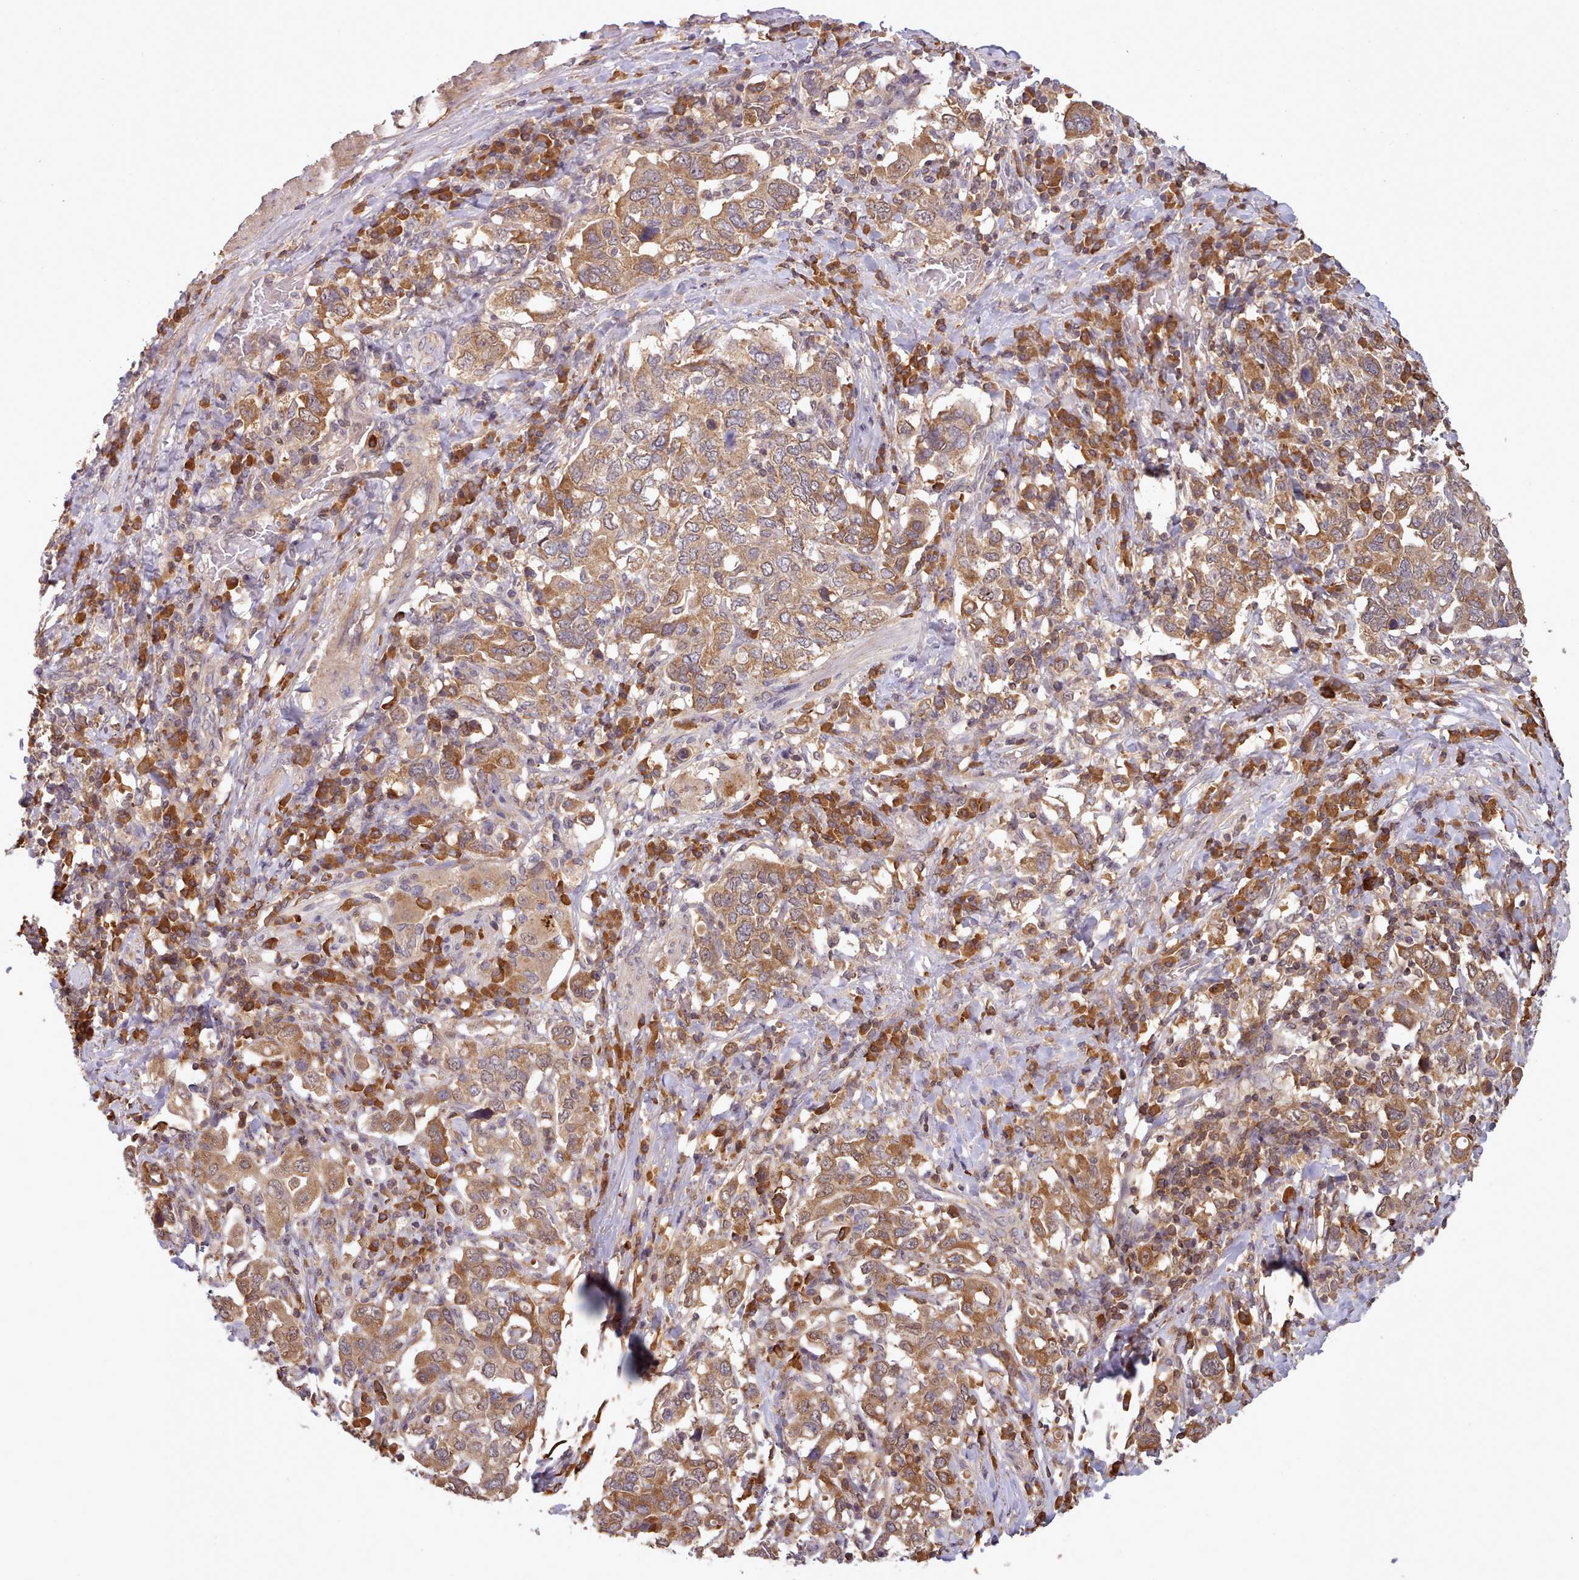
{"staining": {"intensity": "moderate", "quantity": ">75%", "location": "cytoplasmic/membranous"}, "tissue": "stomach cancer", "cell_type": "Tumor cells", "image_type": "cancer", "snomed": [{"axis": "morphology", "description": "Adenocarcinoma, NOS"}, {"axis": "topography", "description": "Stomach, upper"}, {"axis": "topography", "description": "Stomach"}], "caption": "Human stomach cancer stained with a brown dye shows moderate cytoplasmic/membranous positive expression in about >75% of tumor cells.", "gene": "PIP4P1", "patient": {"sex": "male", "age": 62}}